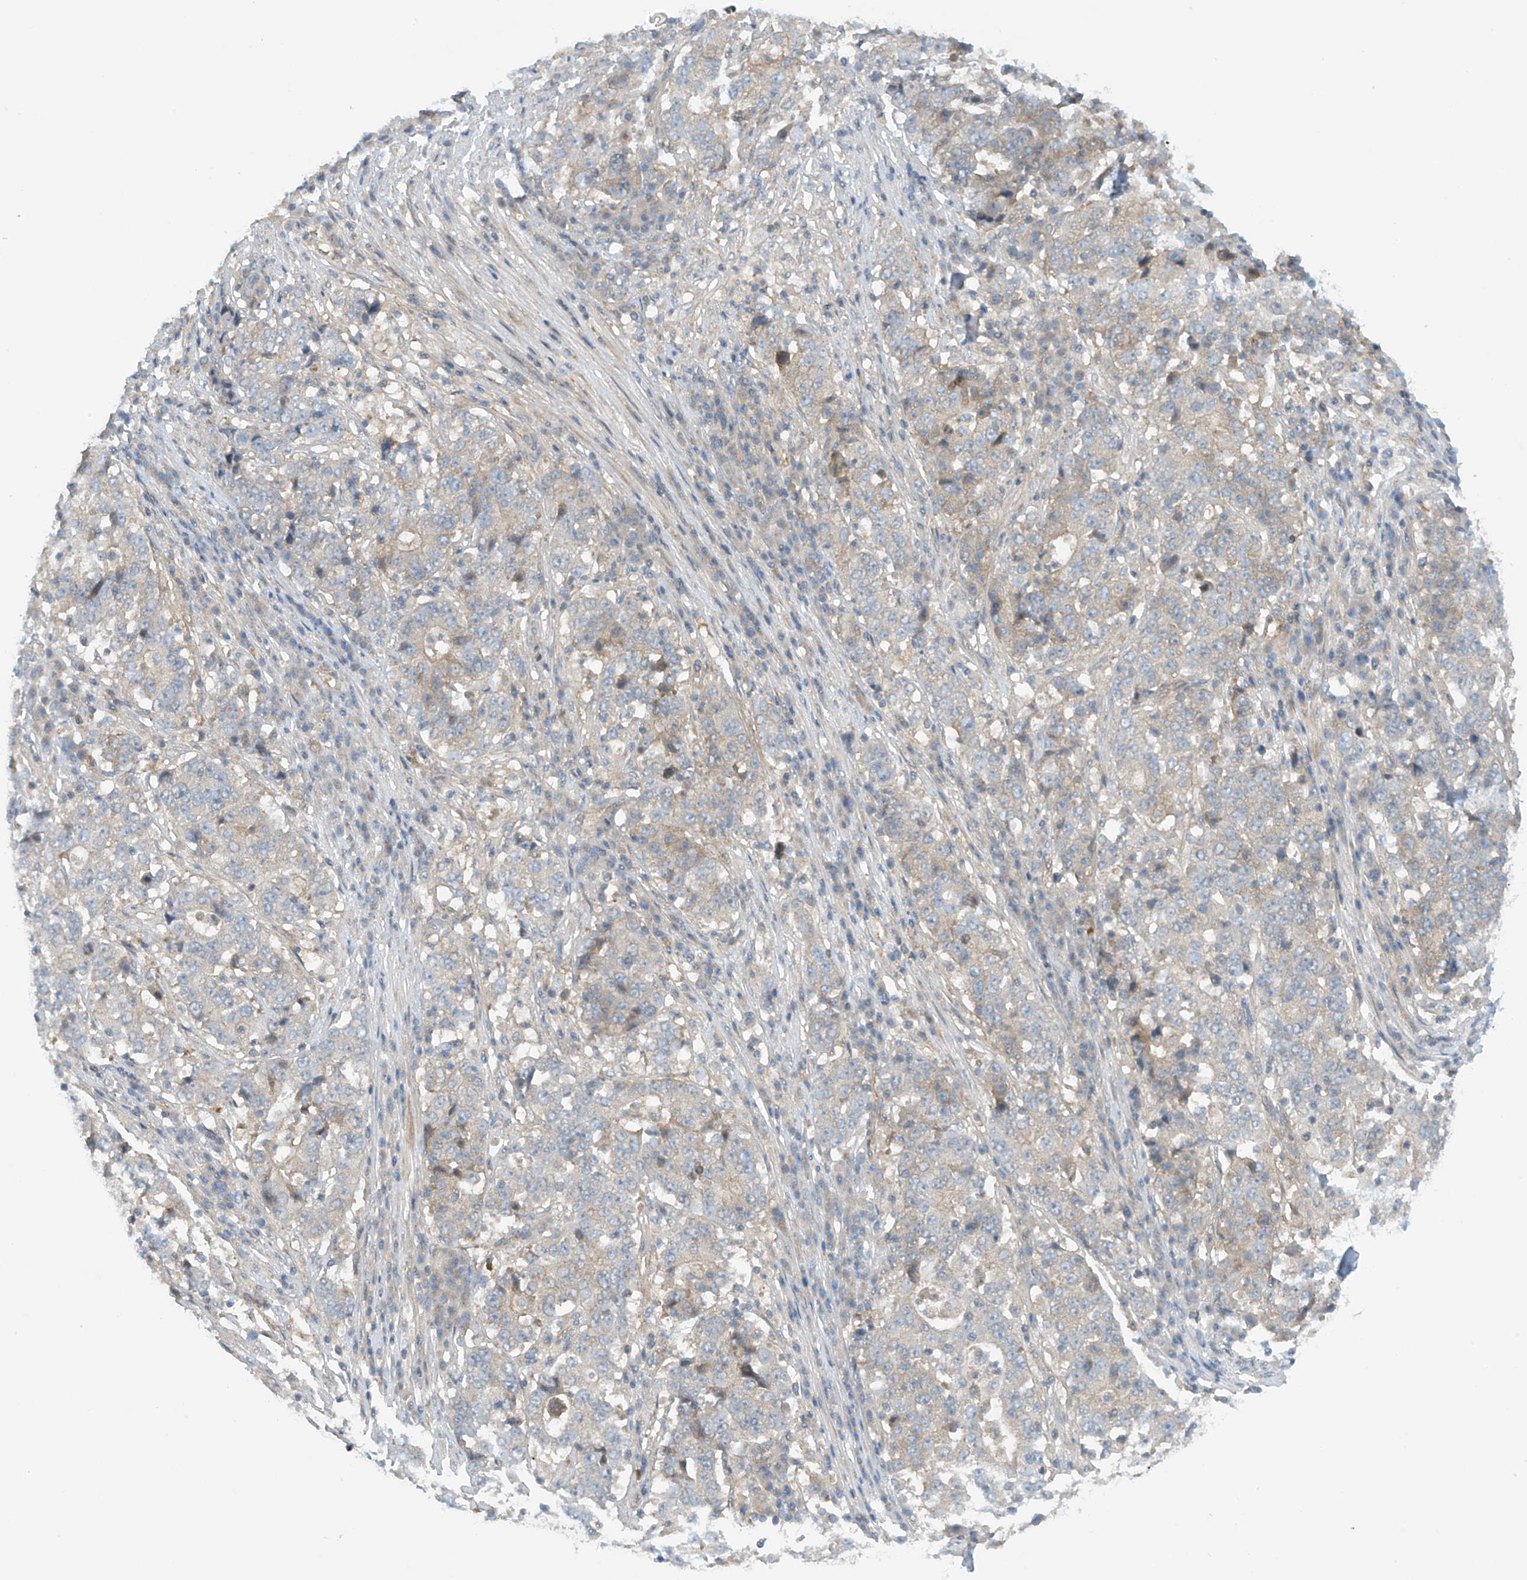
{"staining": {"intensity": "negative", "quantity": "none", "location": "none"}, "tissue": "stomach cancer", "cell_type": "Tumor cells", "image_type": "cancer", "snomed": [{"axis": "morphology", "description": "Adenocarcinoma, NOS"}, {"axis": "topography", "description": "Stomach"}], "caption": "Immunohistochemistry micrograph of human stomach cancer stained for a protein (brown), which reveals no positivity in tumor cells. (DAB immunohistochemistry (IHC) with hematoxylin counter stain).", "gene": "FSD1L", "patient": {"sex": "male", "age": 59}}